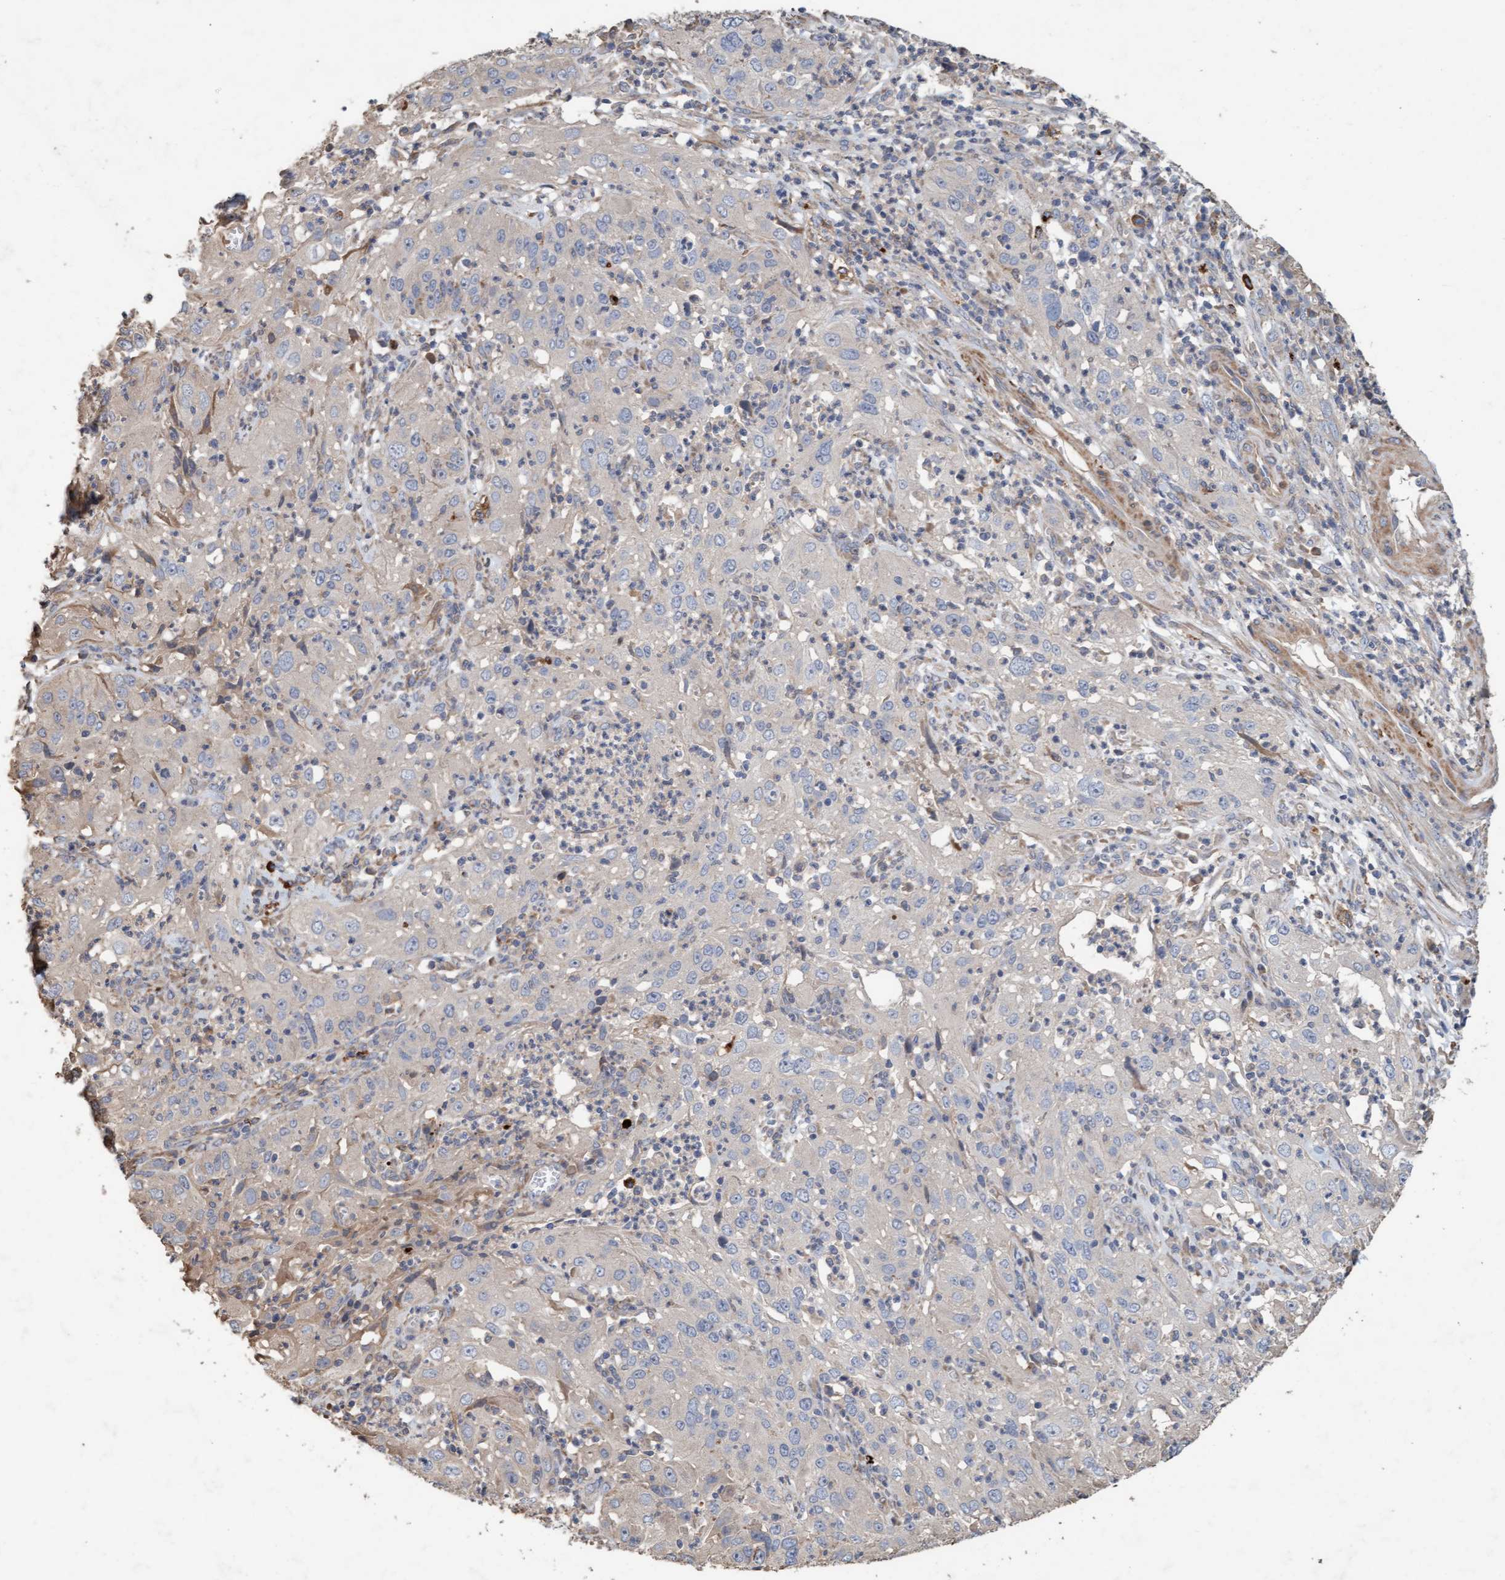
{"staining": {"intensity": "negative", "quantity": "none", "location": "none"}, "tissue": "cervical cancer", "cell_type": "Tumor cells", "image_type": "cancer", "snomed": [{"axis": "morphology", "description": "Squamous cell carcinoma, NOS"}, {"axis": "topography", "description": "Cervix"}], "caption": "Photomicrograph shows no protein expression in tumor cells of cervical cancer (squamous cell carcinoma) tissue.", "gene": "LONRF1", "patient": {"sex": "female", "age": 32}}